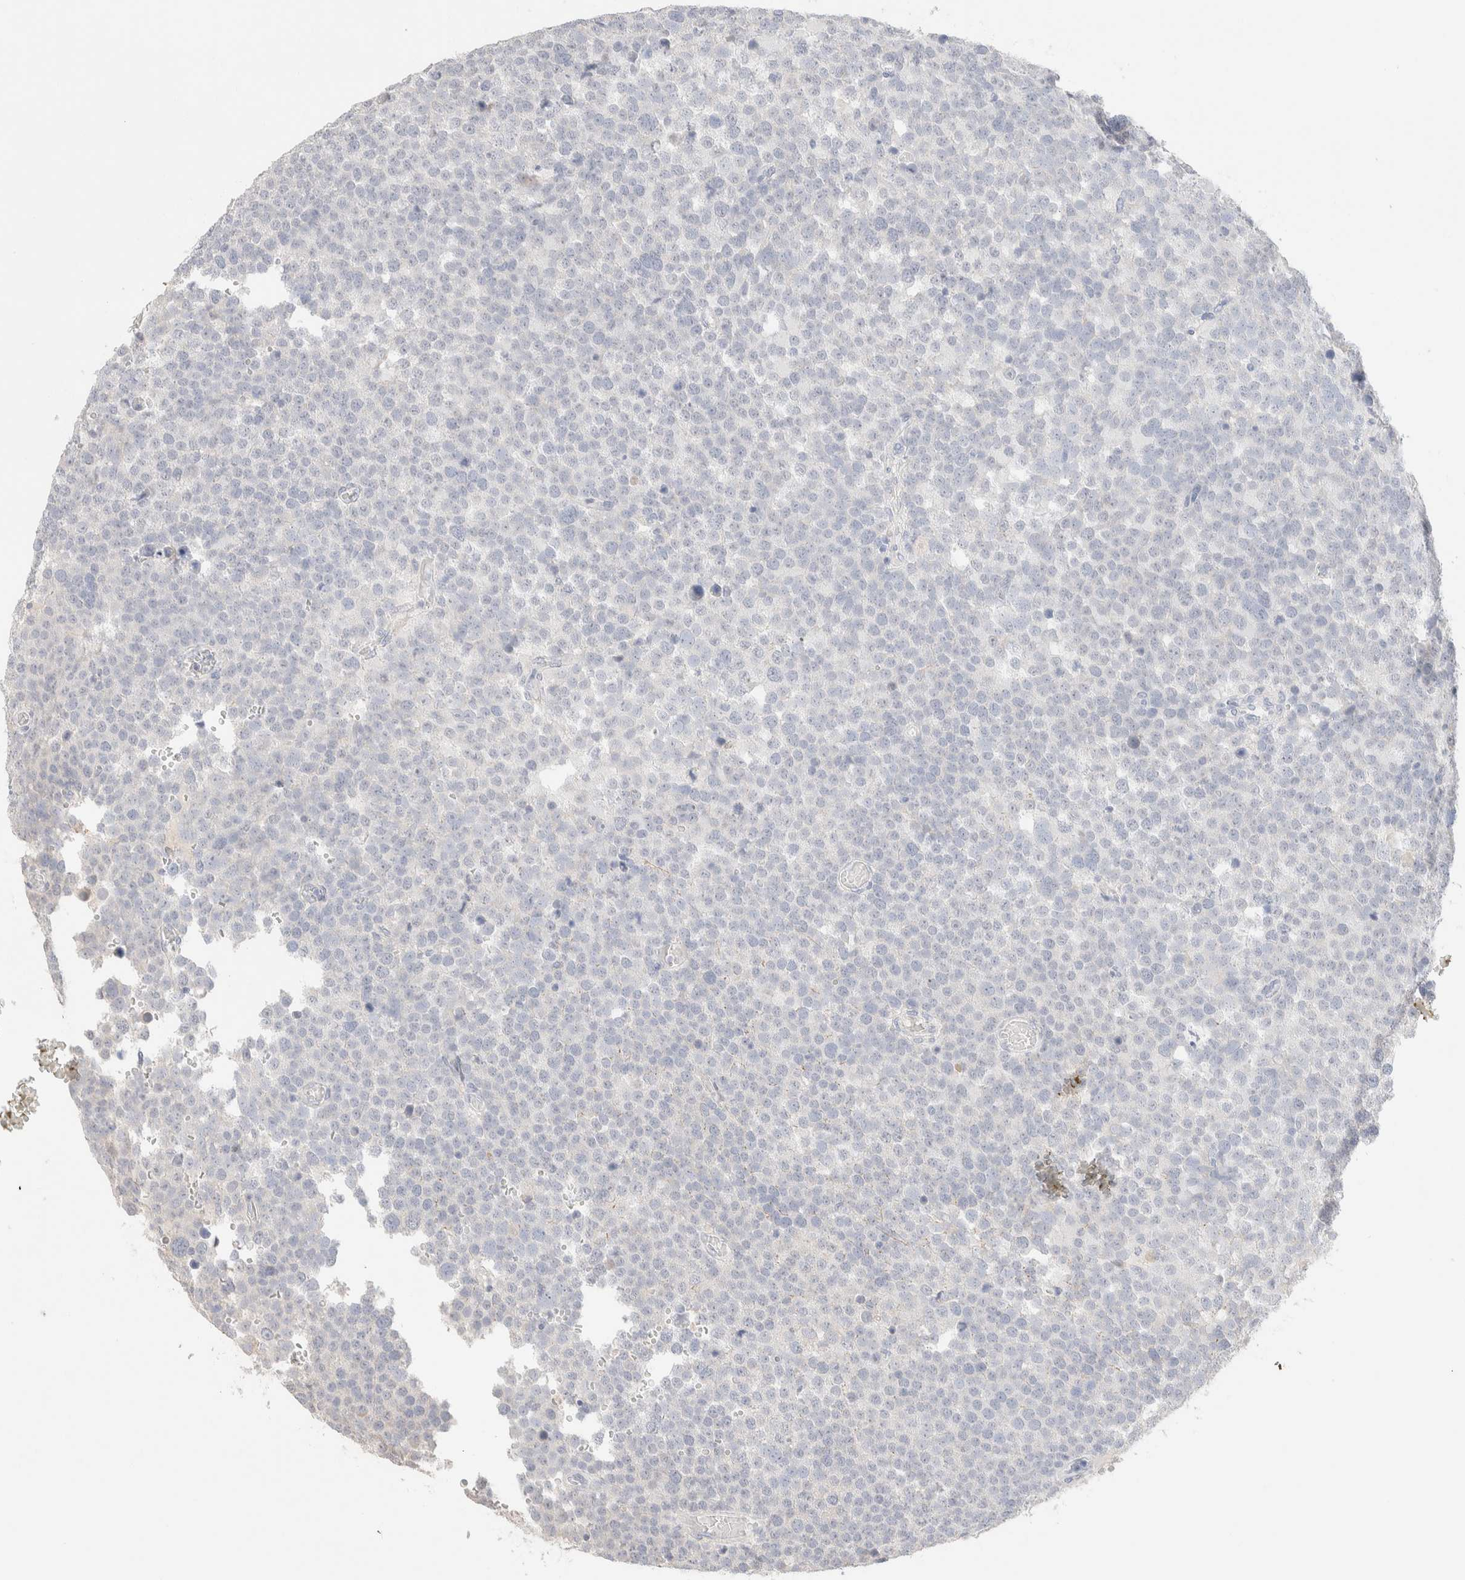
{"staining": {"intensity": "negative", "quantity": "none", "location": "none"}, "tissue": "testis cancer", "cell_type": "Tumor cells", "image_type": "cancer", "snomed": [{"axis": "morphology", "description": "Seminoma, NOS"}, {"axis": "topography", "description": "Testis"}], "caption": "Testis seminoma was stained to show a protein in brown. There is no significant positivity in tumor cells.", "gene": "RIDA", "patient": {"sex": "male", "age": 71}}